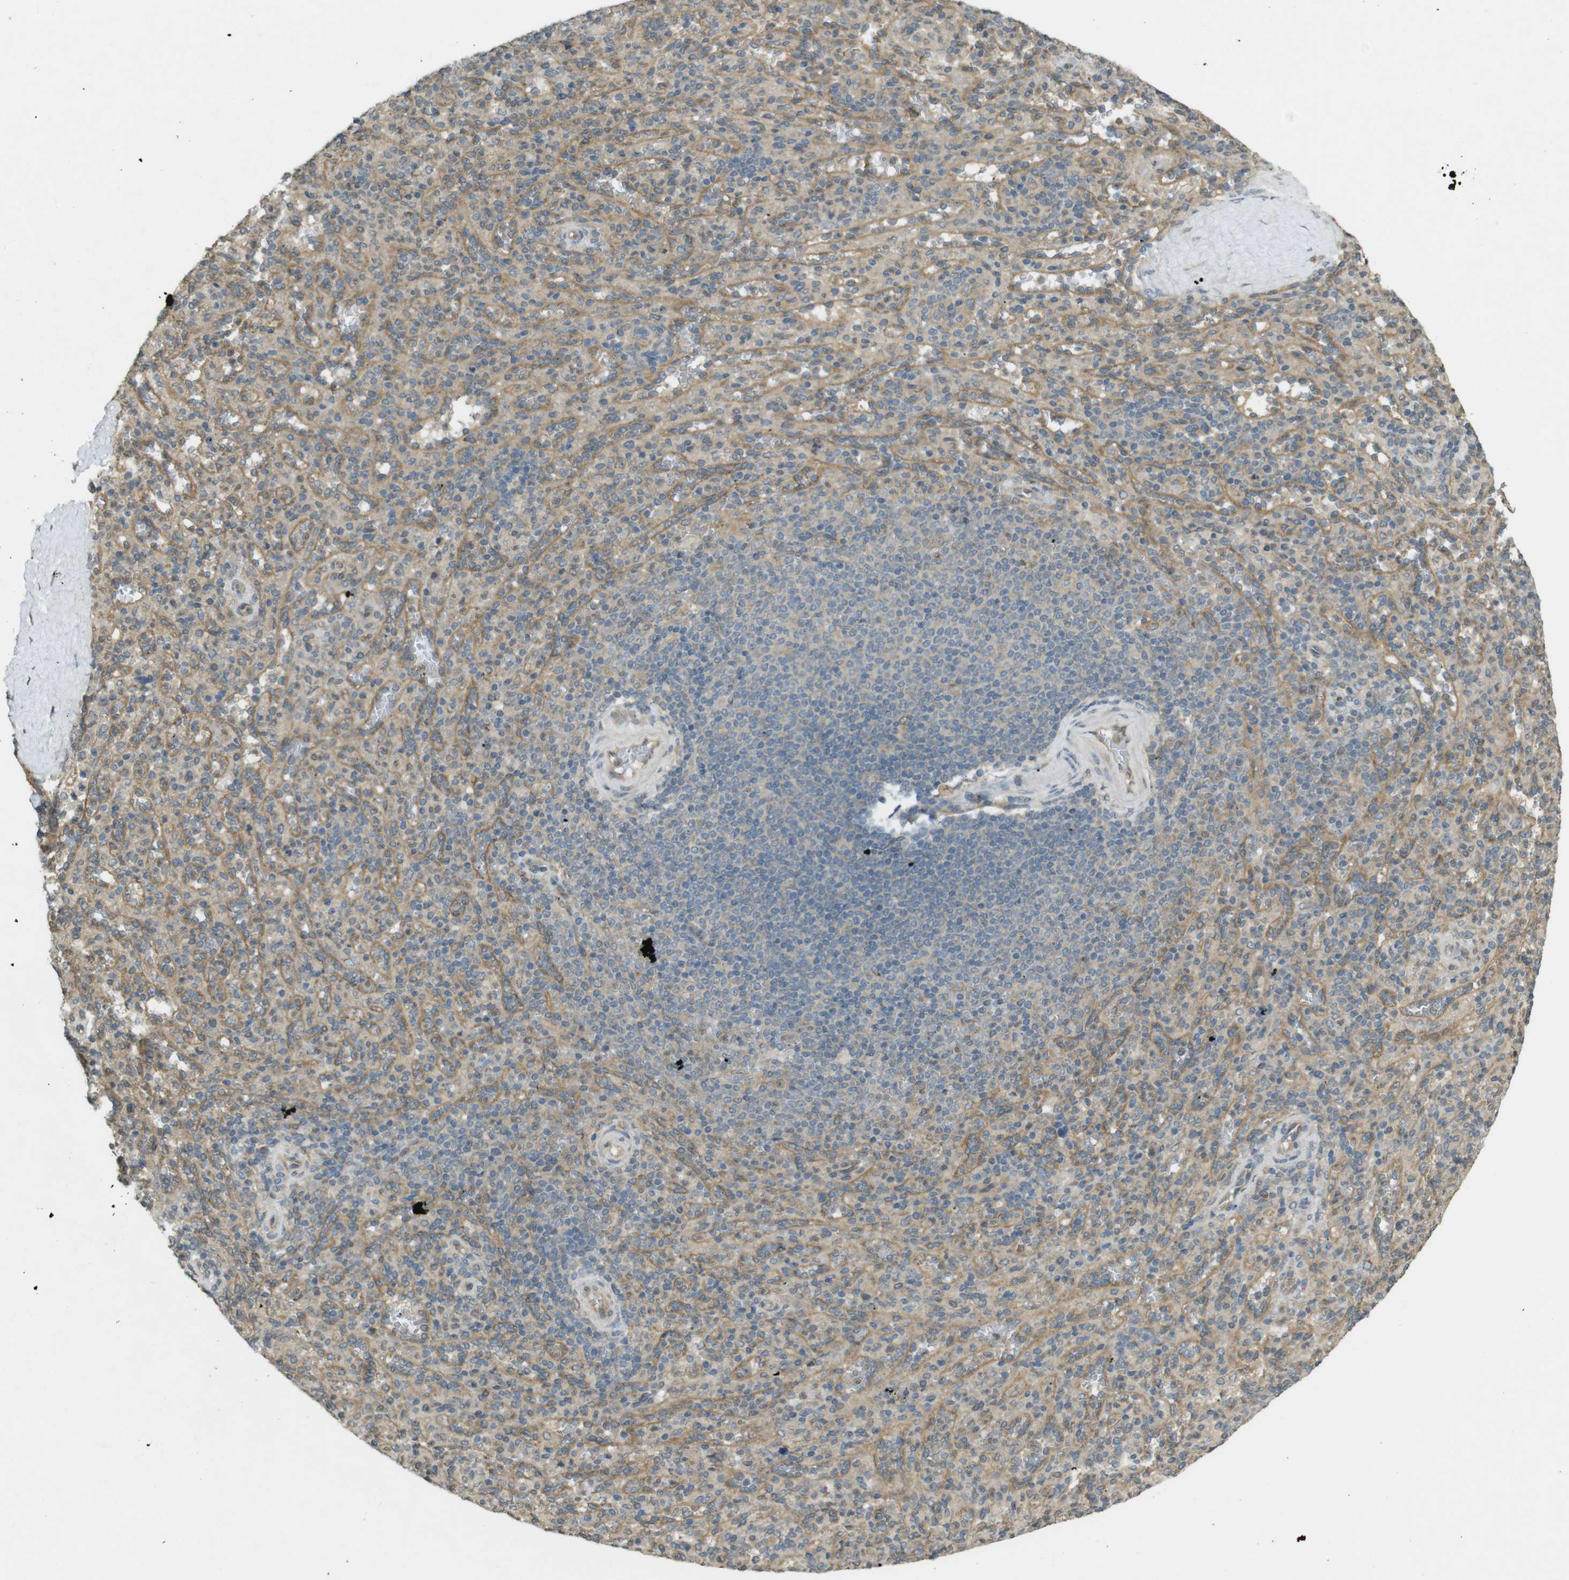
{"staining": {"intensity": "weak", "quantity": "25%-75%", "location": "cytoplasmic/membranous"}, "tissue": "spleen", "cell_type": "Cells in red pulp", "image_type": "normal", "snomed": [{"axis": "morphology", "description": "Normal tissue, NOS"}, {"axis": "topography", "description": "Spleen"}], "caption": "A low amount of weak cytoplasmic/membranous positivity is appreciated in approximately 25%-75% of cells in red pulp in normal spleen.", "gene": "KIF5B", "patient": {"sex": "male", "age": 36}}